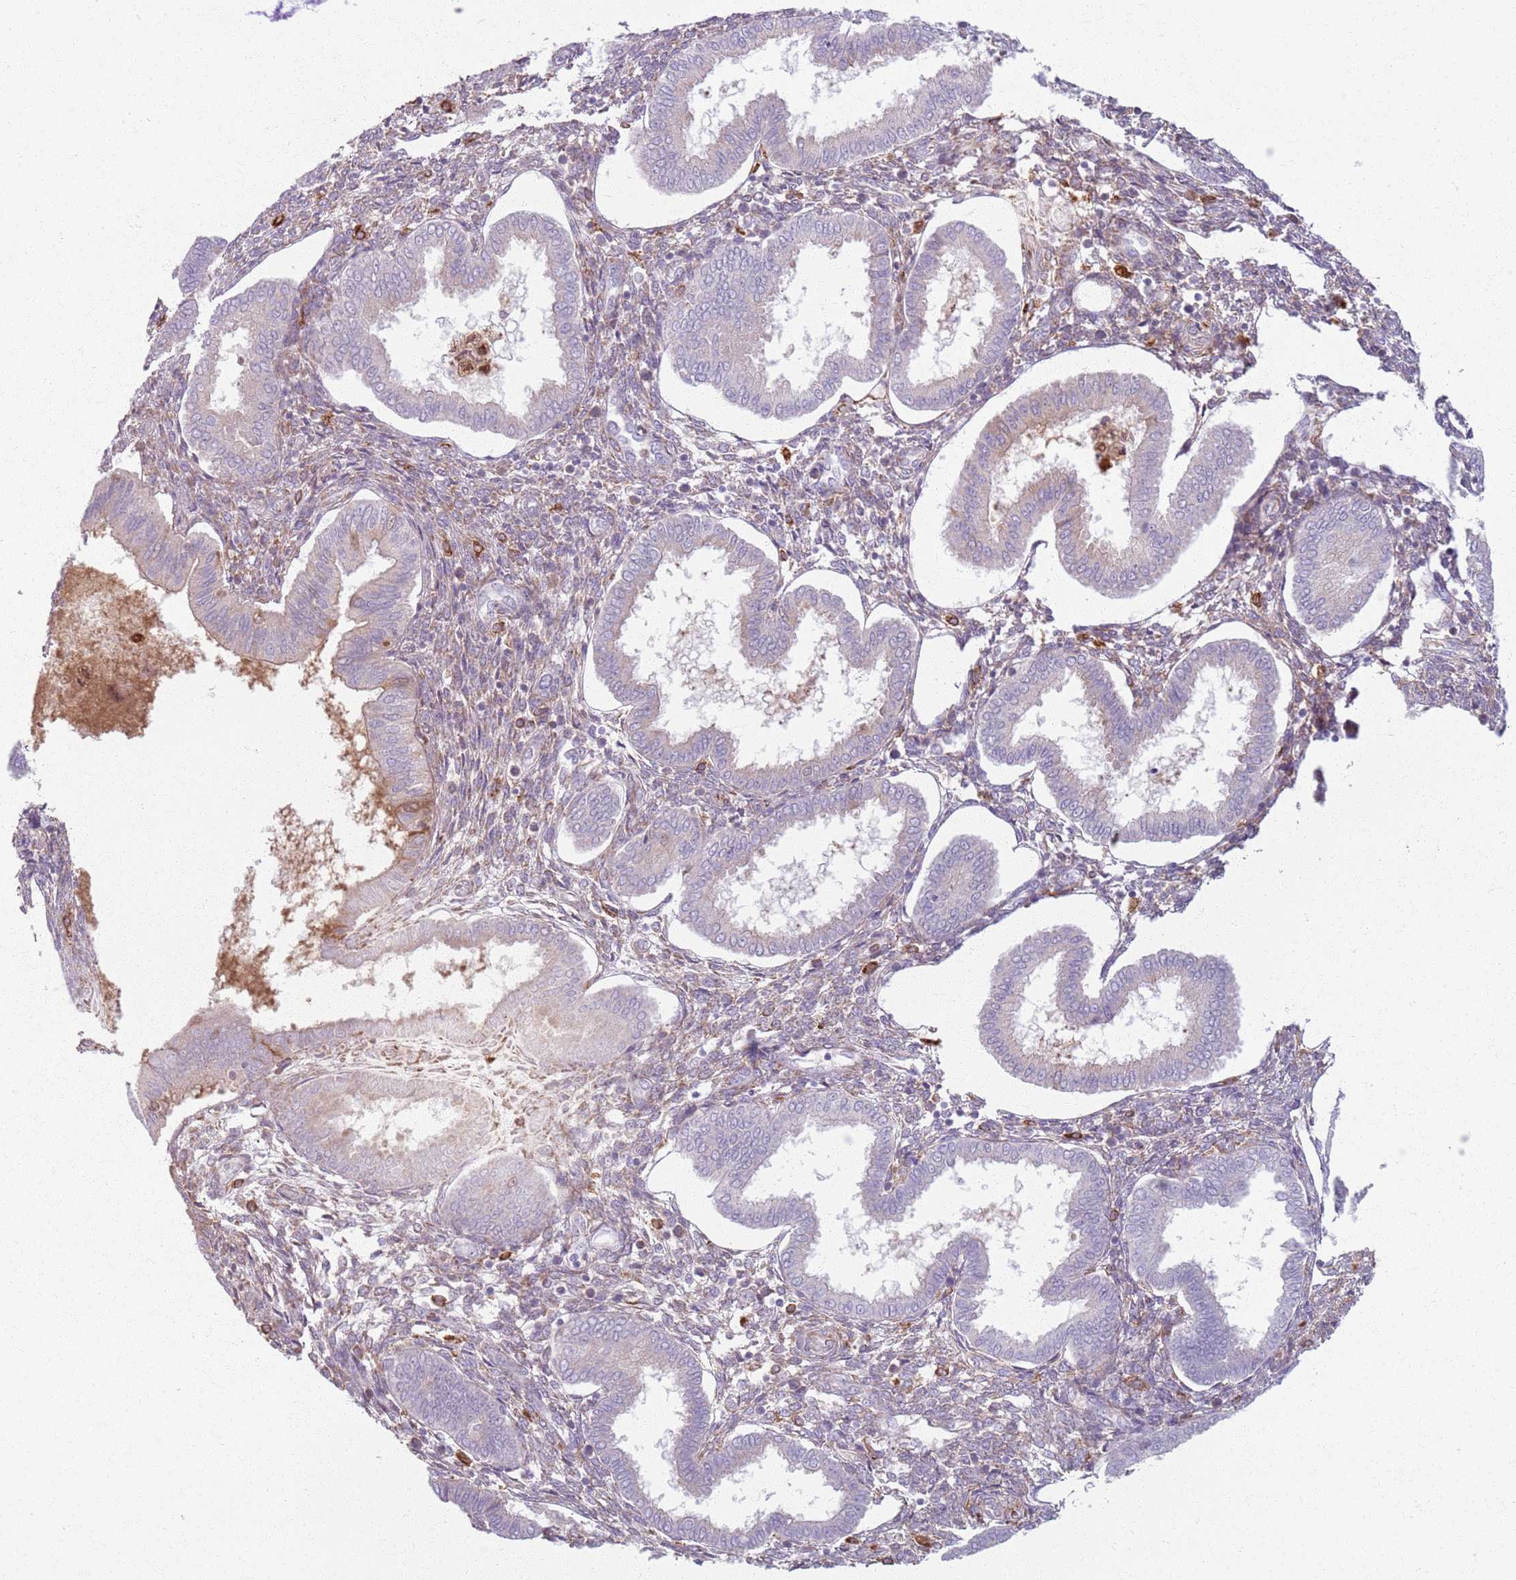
{"staining": {"intensity": "negative", "quantity": "none", "location": "none"}, "tissue": "endometrium", "cell_type": "Cells in endometrial stroma", "image_type": "normal", "snomed": [{"axis": "morphology", "description": "Normal tissue, NOS"}, {"axis": "topography", "description": "Endometrium"}], "caption": "Protein analysis of unremarkable endometrium demonstrates no significant positivity in cells in endometrial stroma.", "gene": "COLGALT1", "patient": {"sex": "female", "age": 24}}